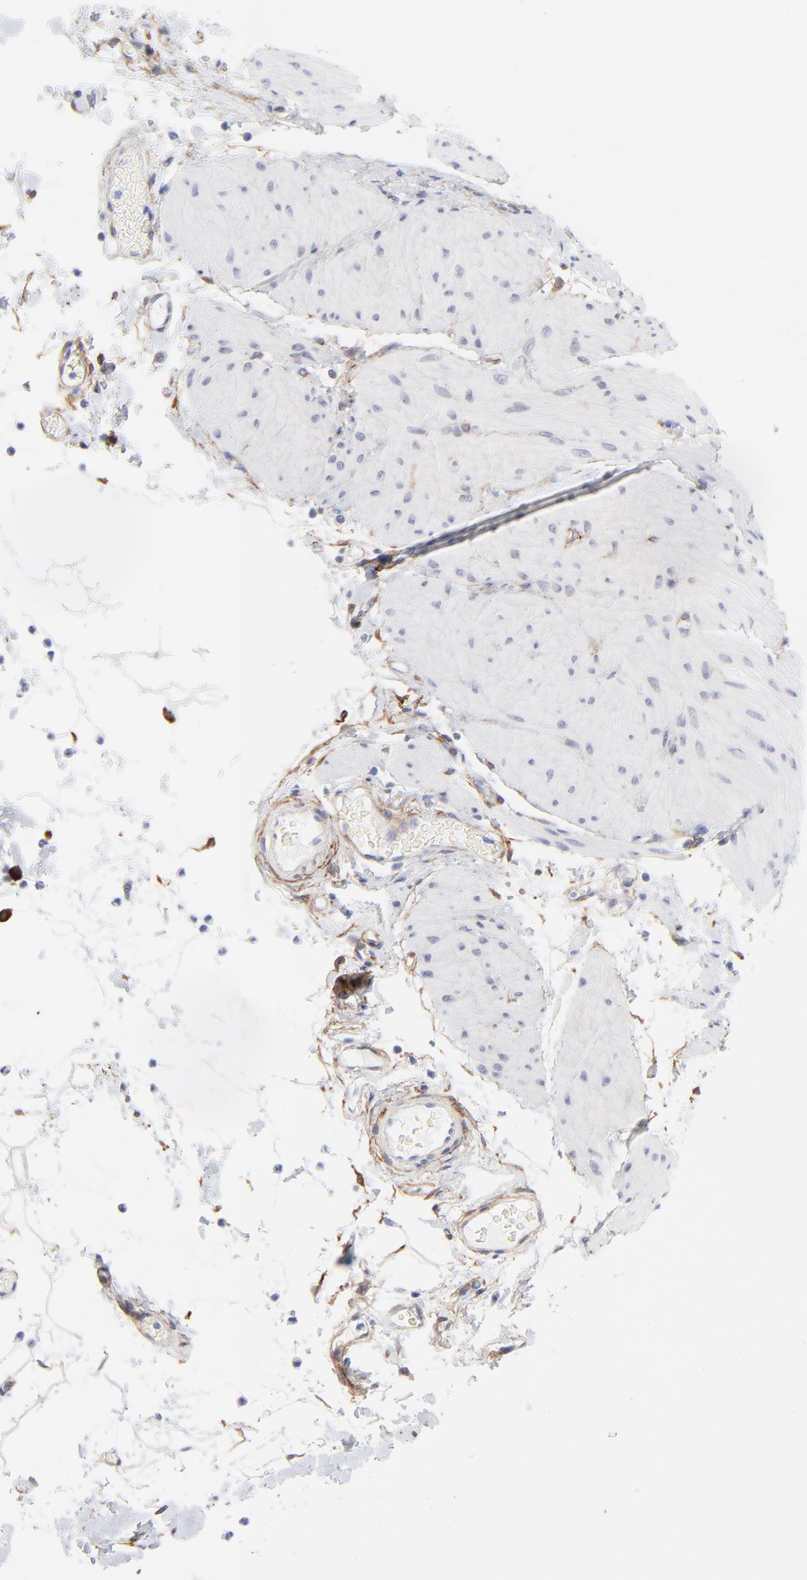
{"staining": {"intensity": "negative", "quantity": "none", "location": "none"}, "tissue": "smooth muscle", "cell_type": "Smooth muscle cells", "image_type": "normal", "snomed": [{"axis": "morphology", "description": "Normal tissue, NOS"}, {"axis": "topography", "description": "Smooth muscle"}, {"axis": "topography", "description": "Colon"}], "caption": "DAB (3,3'-diaminobenzidine) immunohistochemical staining of benign human smooth muscle displays no significant expression in smooth muscle cells.", "gene": "PDGFRB", "patient": {"sex": "male", "age": 67}}